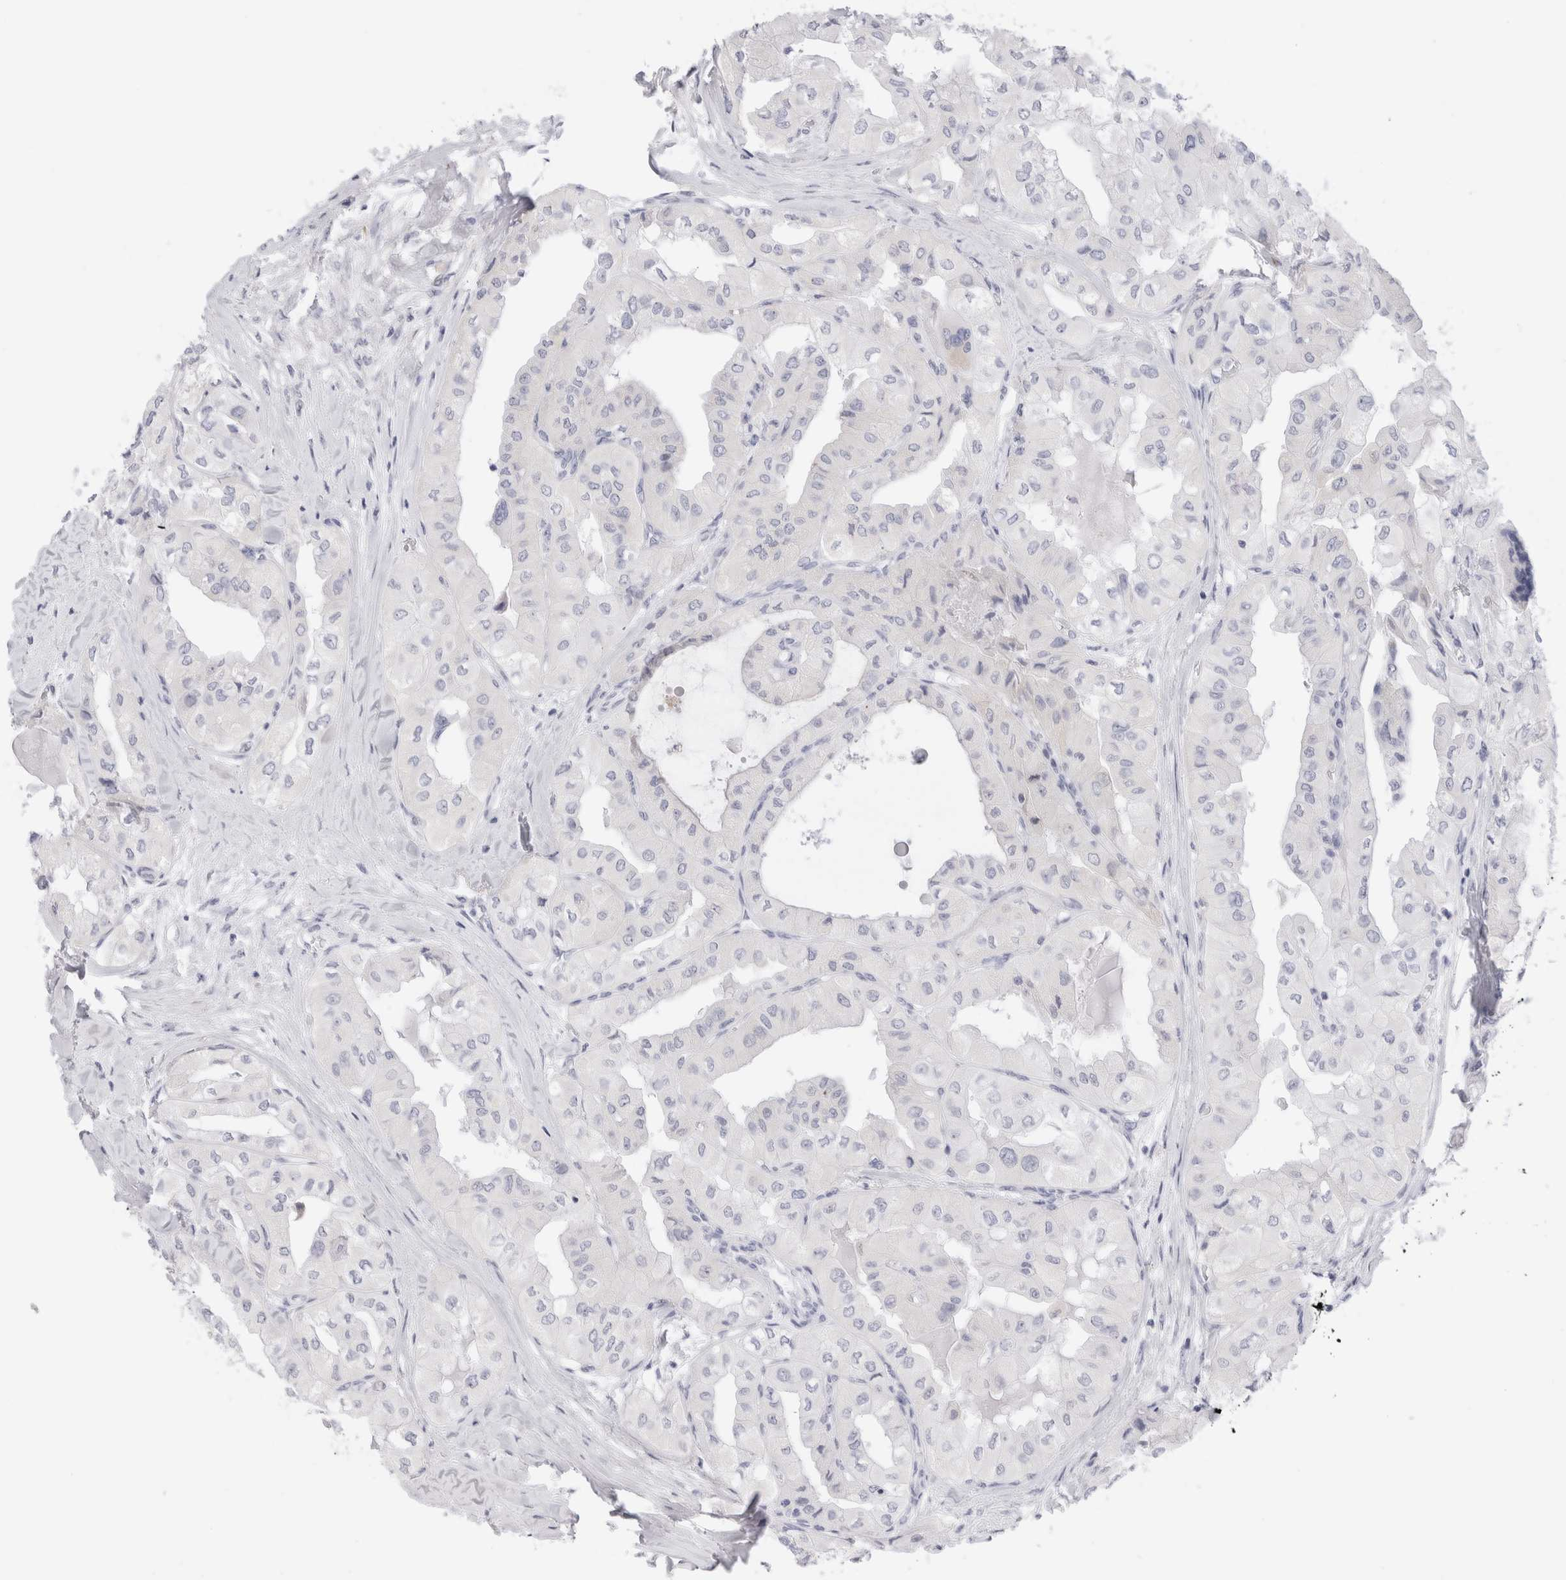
{"staining": {"intensity": "negative", "quantity": "none", "location": "none"}, "tissue": "thyroid cancer", "cell_type": "Tumor cells", "image_type": "cancer", "snomed": [{"axis": "morphology", "description": "Papillary adenocarcinoma, NOS"}, {"axis": "topography", "description": "Thyroid gland"}], "caption": "The histopathology image reveals no staining of tumor cells in thyroid cancer.", "gene": "MUC15", "patient": {"sex": "female", "age": 59}}